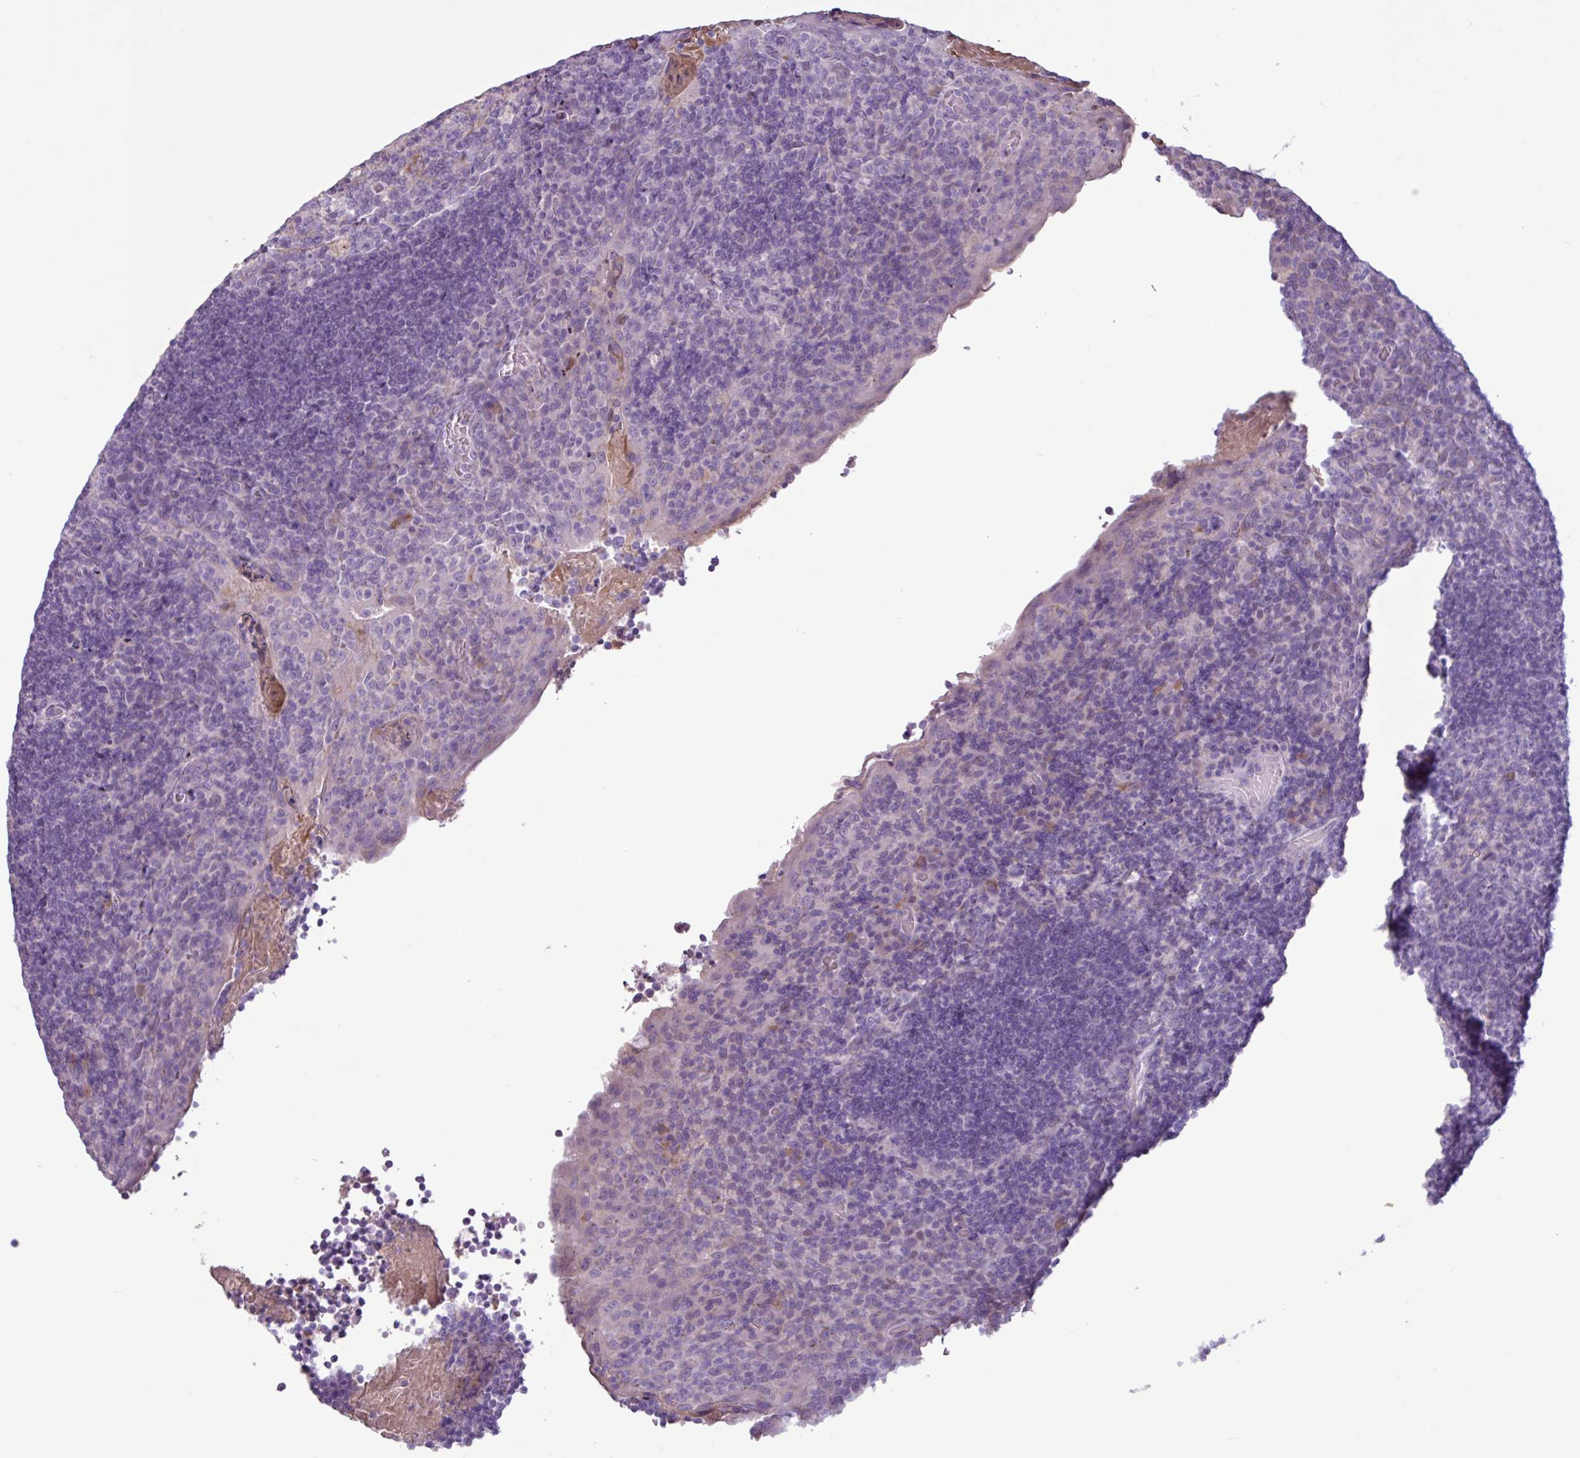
{"staining": {"intensity": "negative", "quantity": "none", "location": "none"}, "tissue": "tonsil", "cell_type": "Germinal center cells", "image_type": "normal", "snomed": [{"axis": "morphology", "description": "Normal tissue, NOS"}, {"axis": "topography", "description": "Tonsil"}], "caption": "Human tonsil stained for a protein using IHC exhibits no expression in germinal center cells.", "gene": "C4A", "patient": {"sex": "male", "age": 17}}